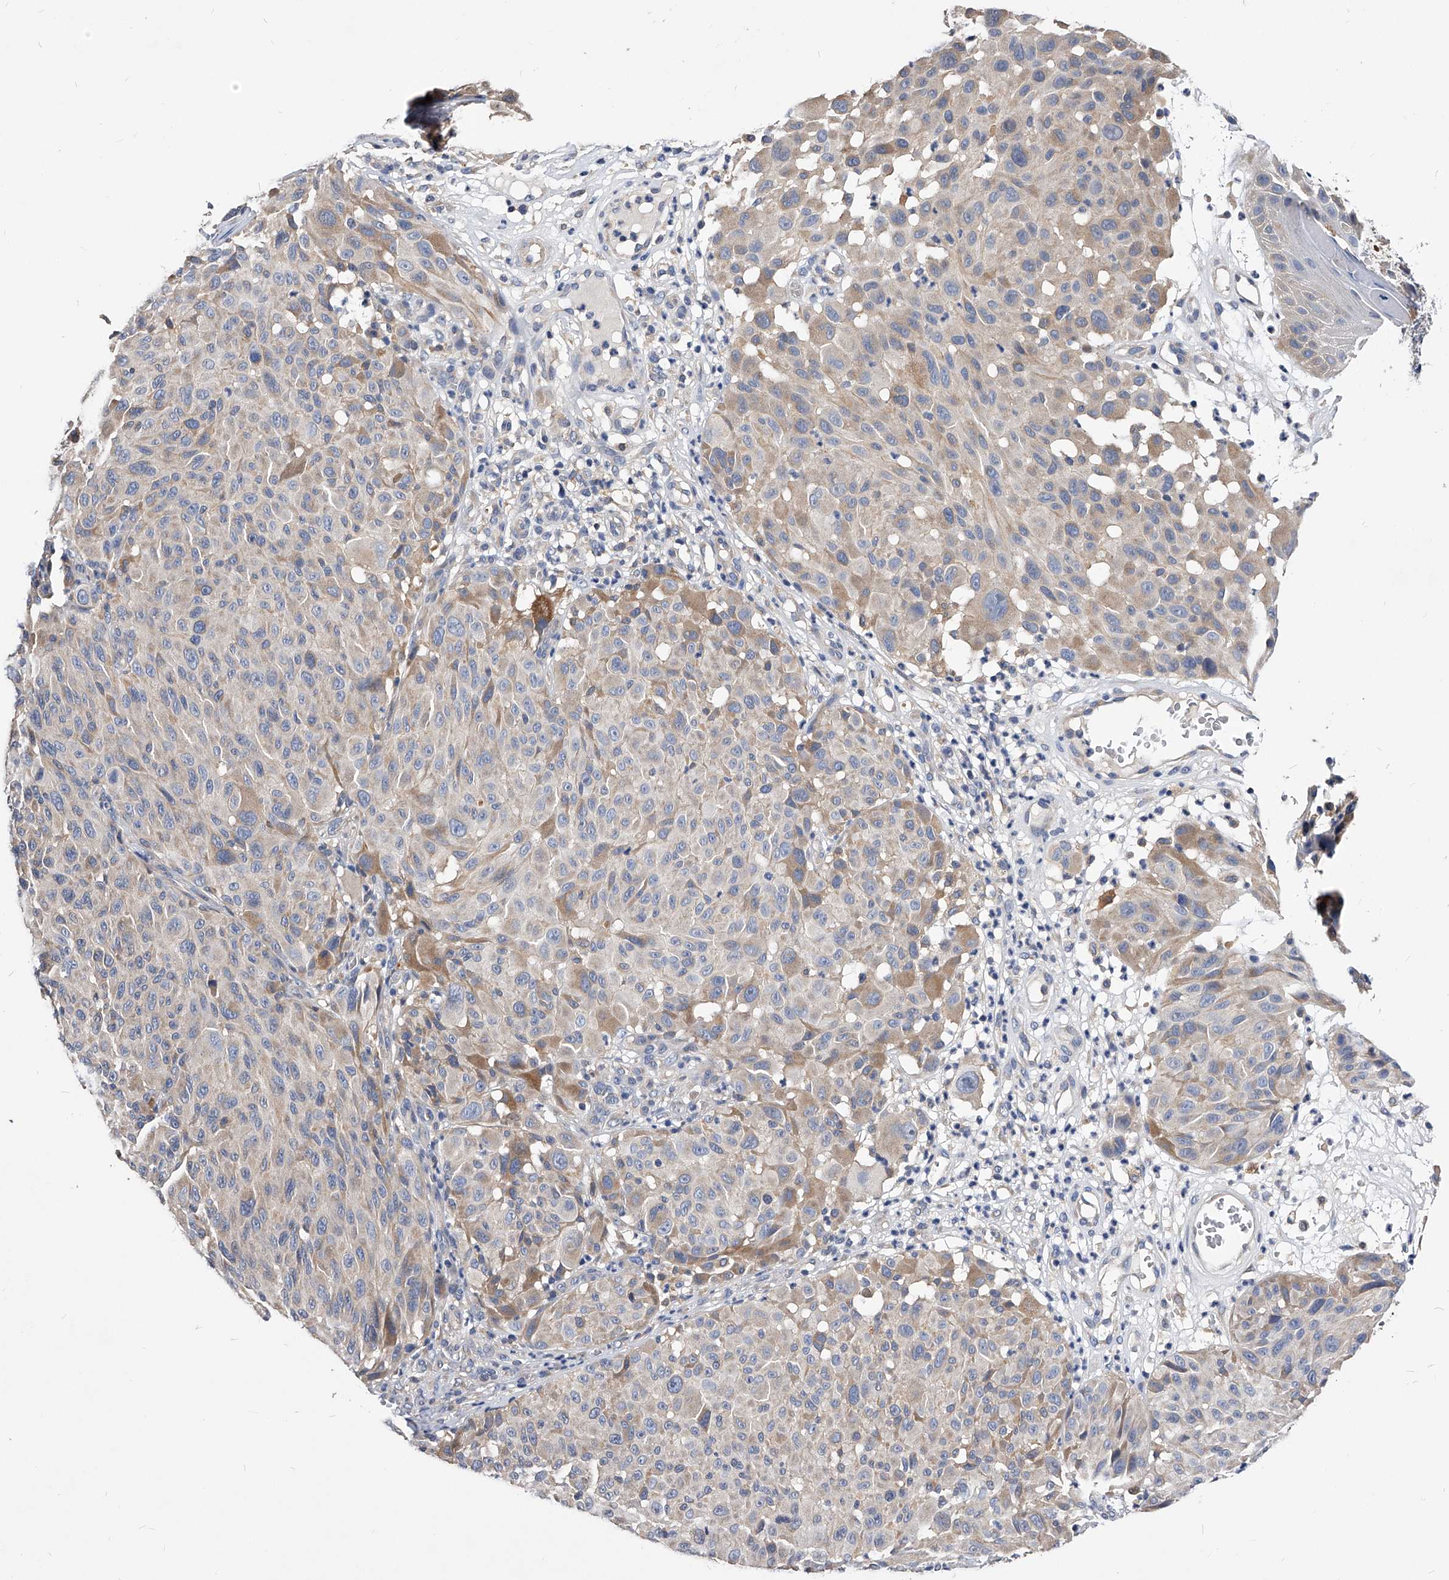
{"staining": {"intensity": "weak", "quantity": "<25%", "location": "cytoplasmic/membranous"}, "tissue": "melanoma", "cell_type": "Tumor cells", "image_type": "cancer", "snomed": [{"axis": "morphology", "description": "Malignant melanoma, NOS"}, {"axis": "topography", "description": "Skin"}], "caption": "DAB (3,3'-diaminobenzidine) immunohistochemical staining of human melanoma exhibits no significant positivity in tumor cells.", "gene": "ARL4C", "patient": {"sex": "male", "age": 83}}